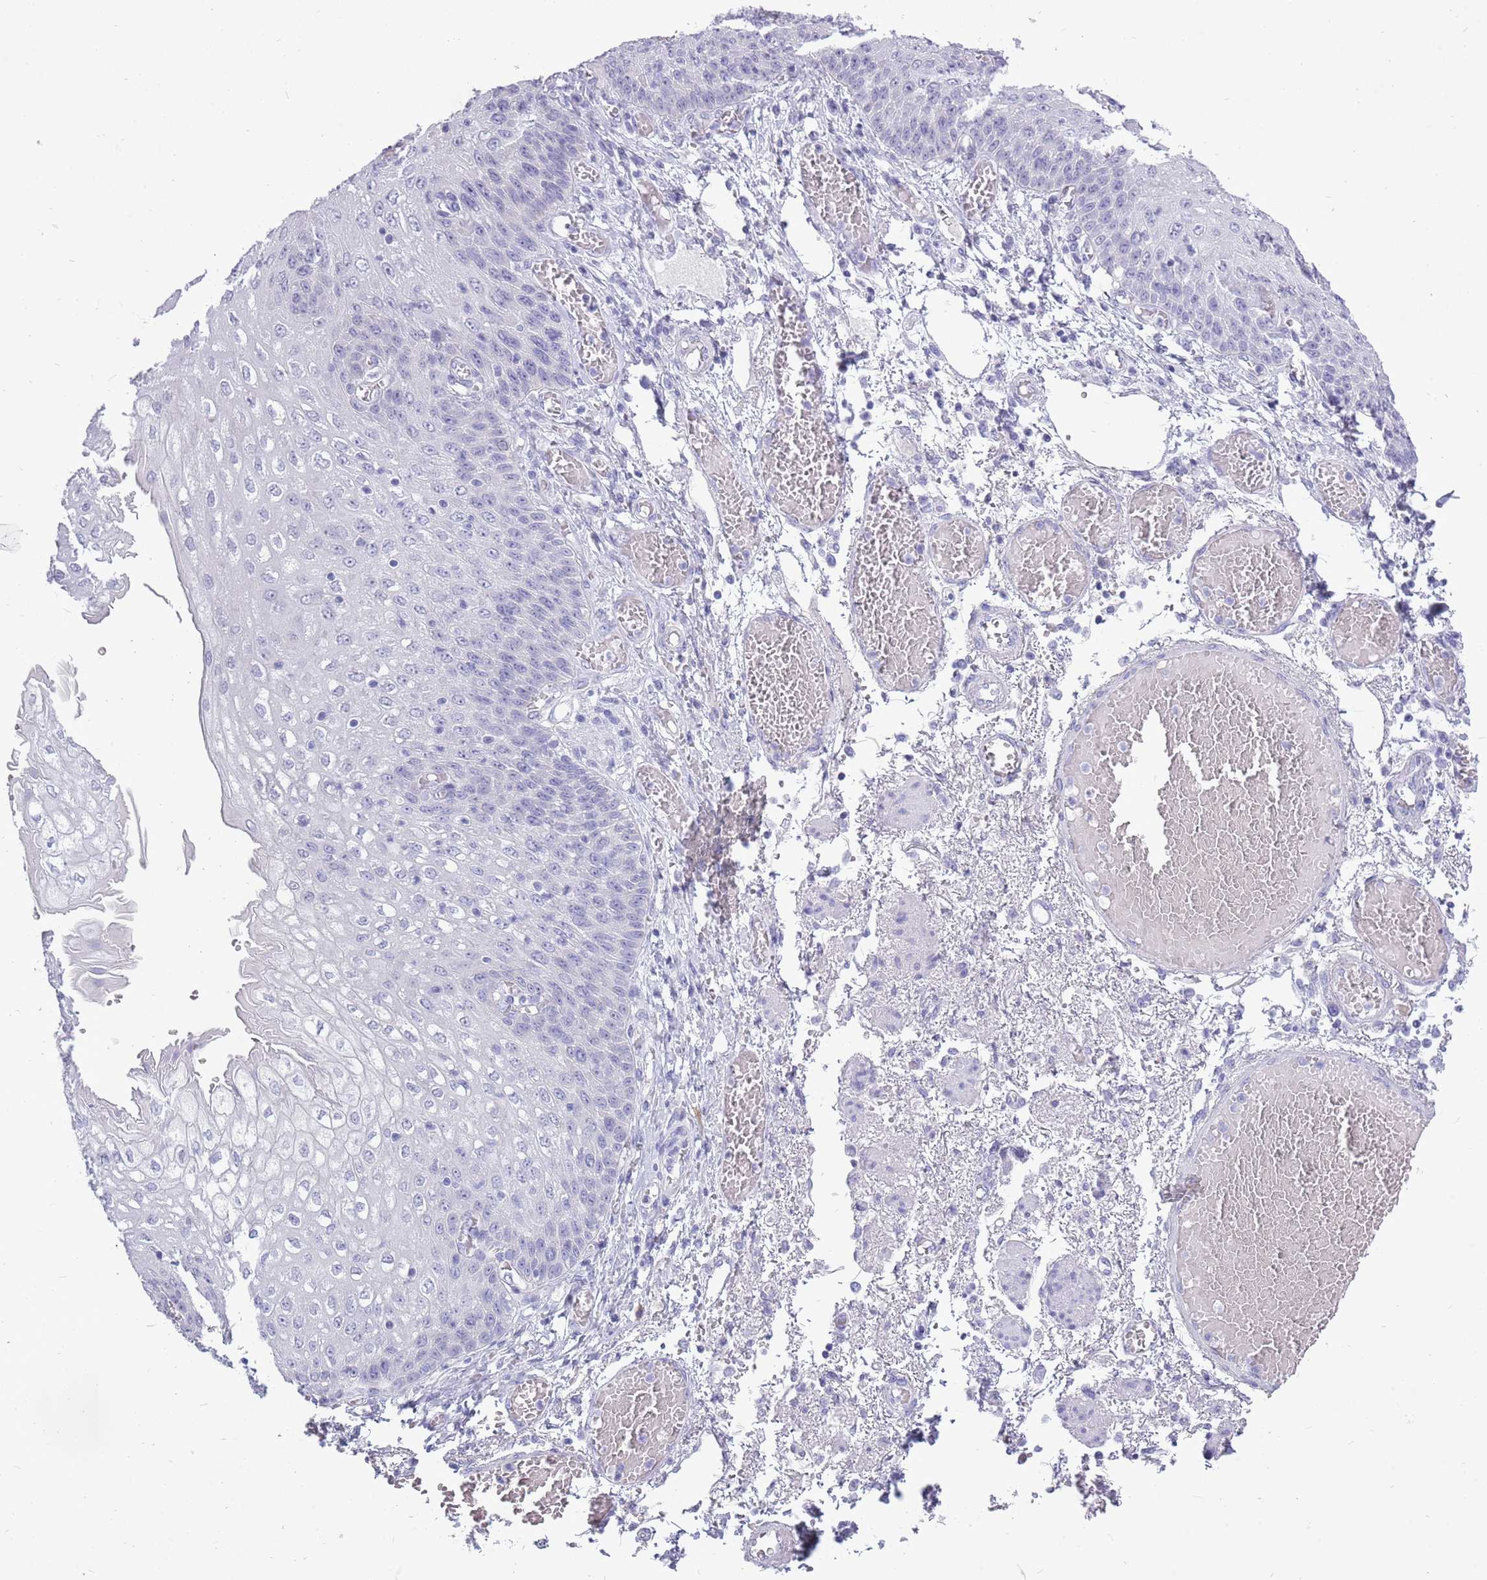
{"staining": {"intensity": "negative", "quantity": "none", "location": "none"}, "tissue": "esophagus", "cell_type": "Squamous epithelial cells", "image_type": "normal", "snomed": [{"axis": "morphology", "description": "Normal tissue, NOS"}, {"axis": "topography", "description": "Esophagus"}], "caption": "IHC of unremarkable esophagus displays no staining in squamous epithelial cells.", "gene": "ZNF425", "patient": {"sex": "male", "age": 81}}